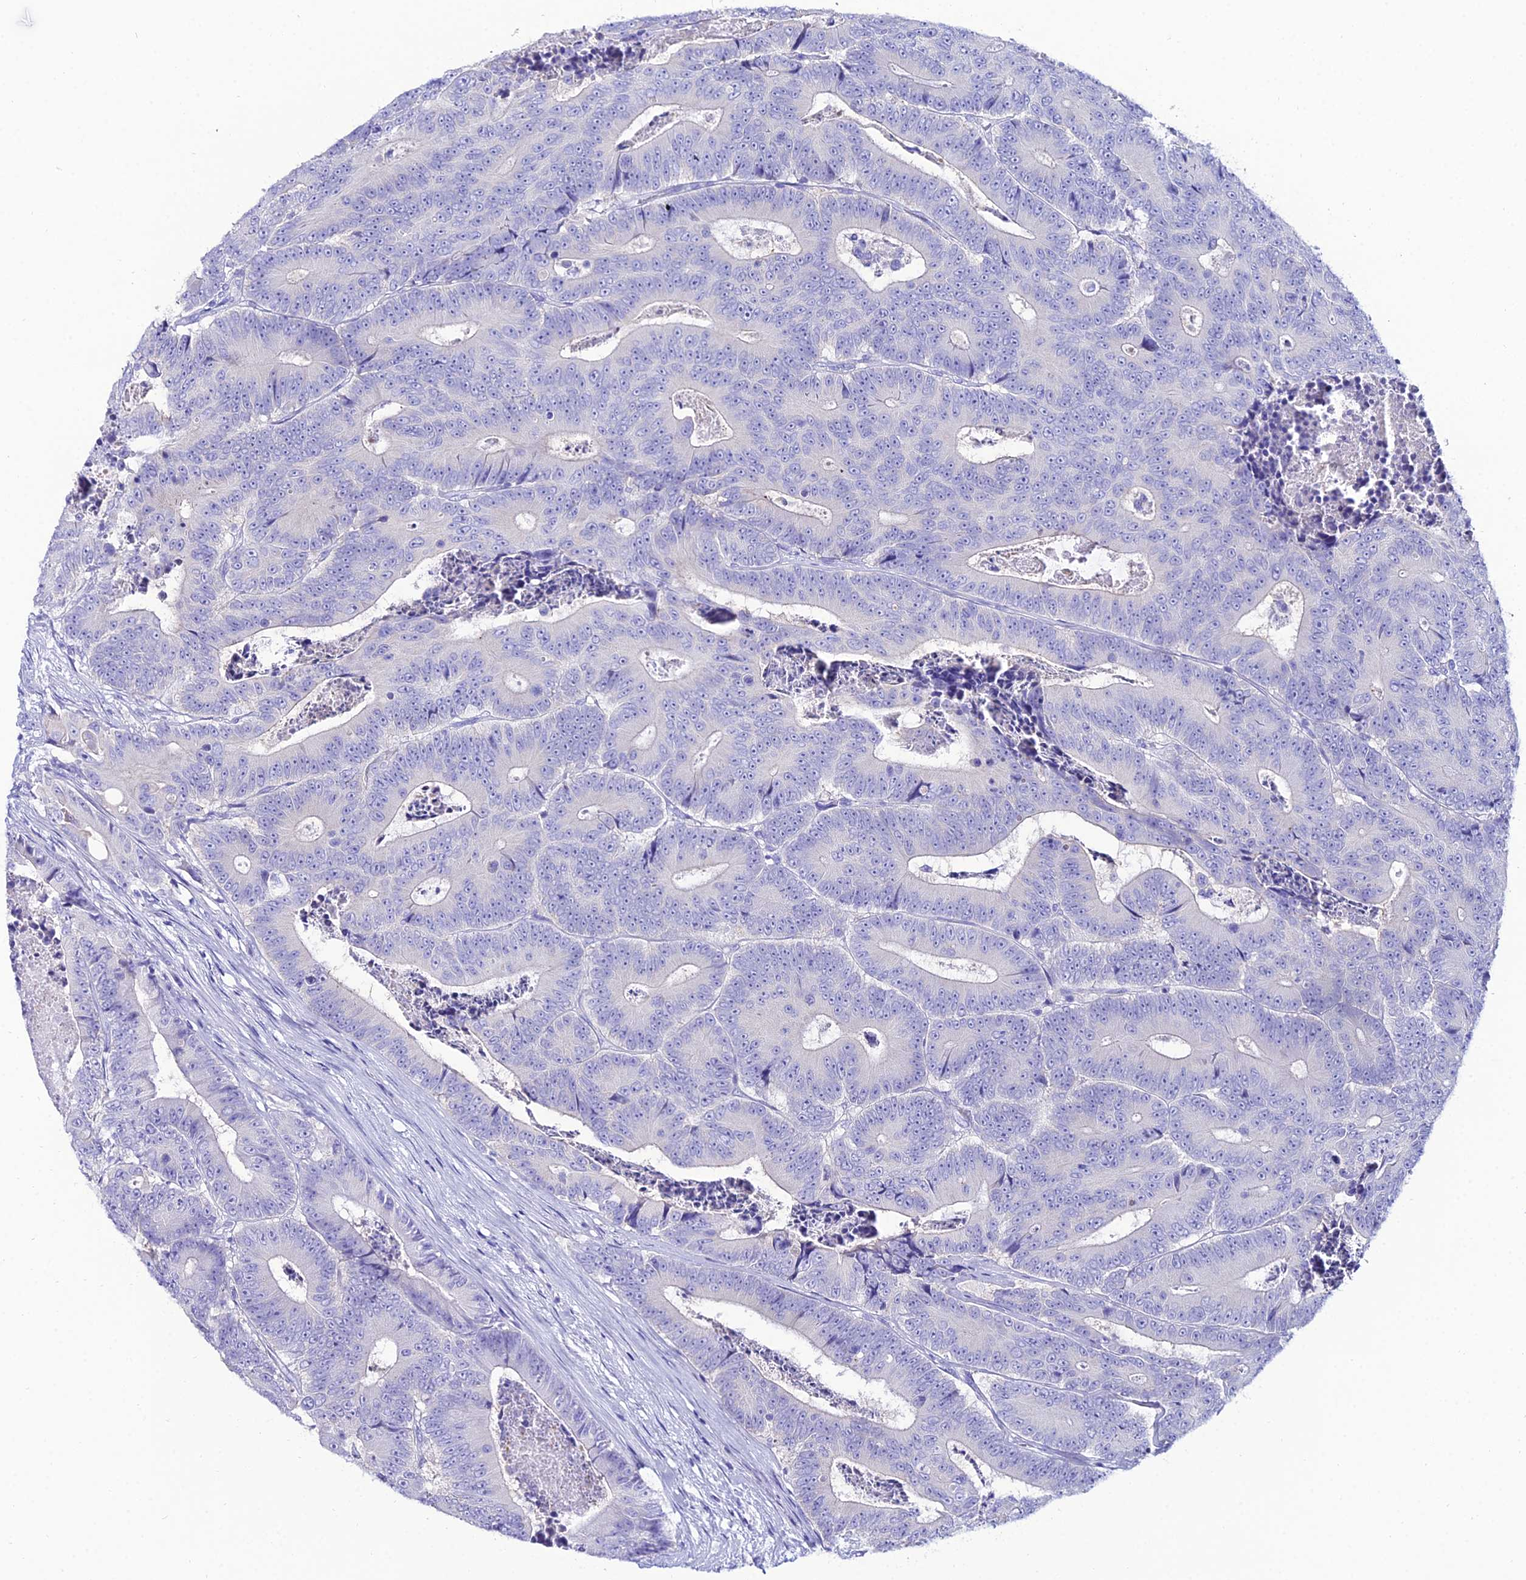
{"staining": {"intensity": "negative", "quantity": "none", "location": "none"}, "tissue": "colorectal cancer", "cell_type": "Tumor cells", "image_type": "cancer", "snomed": [{"axis": "morphology", "description": "Adenocarcinoma, NOS"}, {"axis": "topography", "description": "Colon"}], "caption": "This is an immunohistochemistry (IHC) image of human colorectal adenocarcinoma. There is no positivity in tumor cells.", "gene": "OR4D5", "patient": {"sex": "male", "age": 83}}